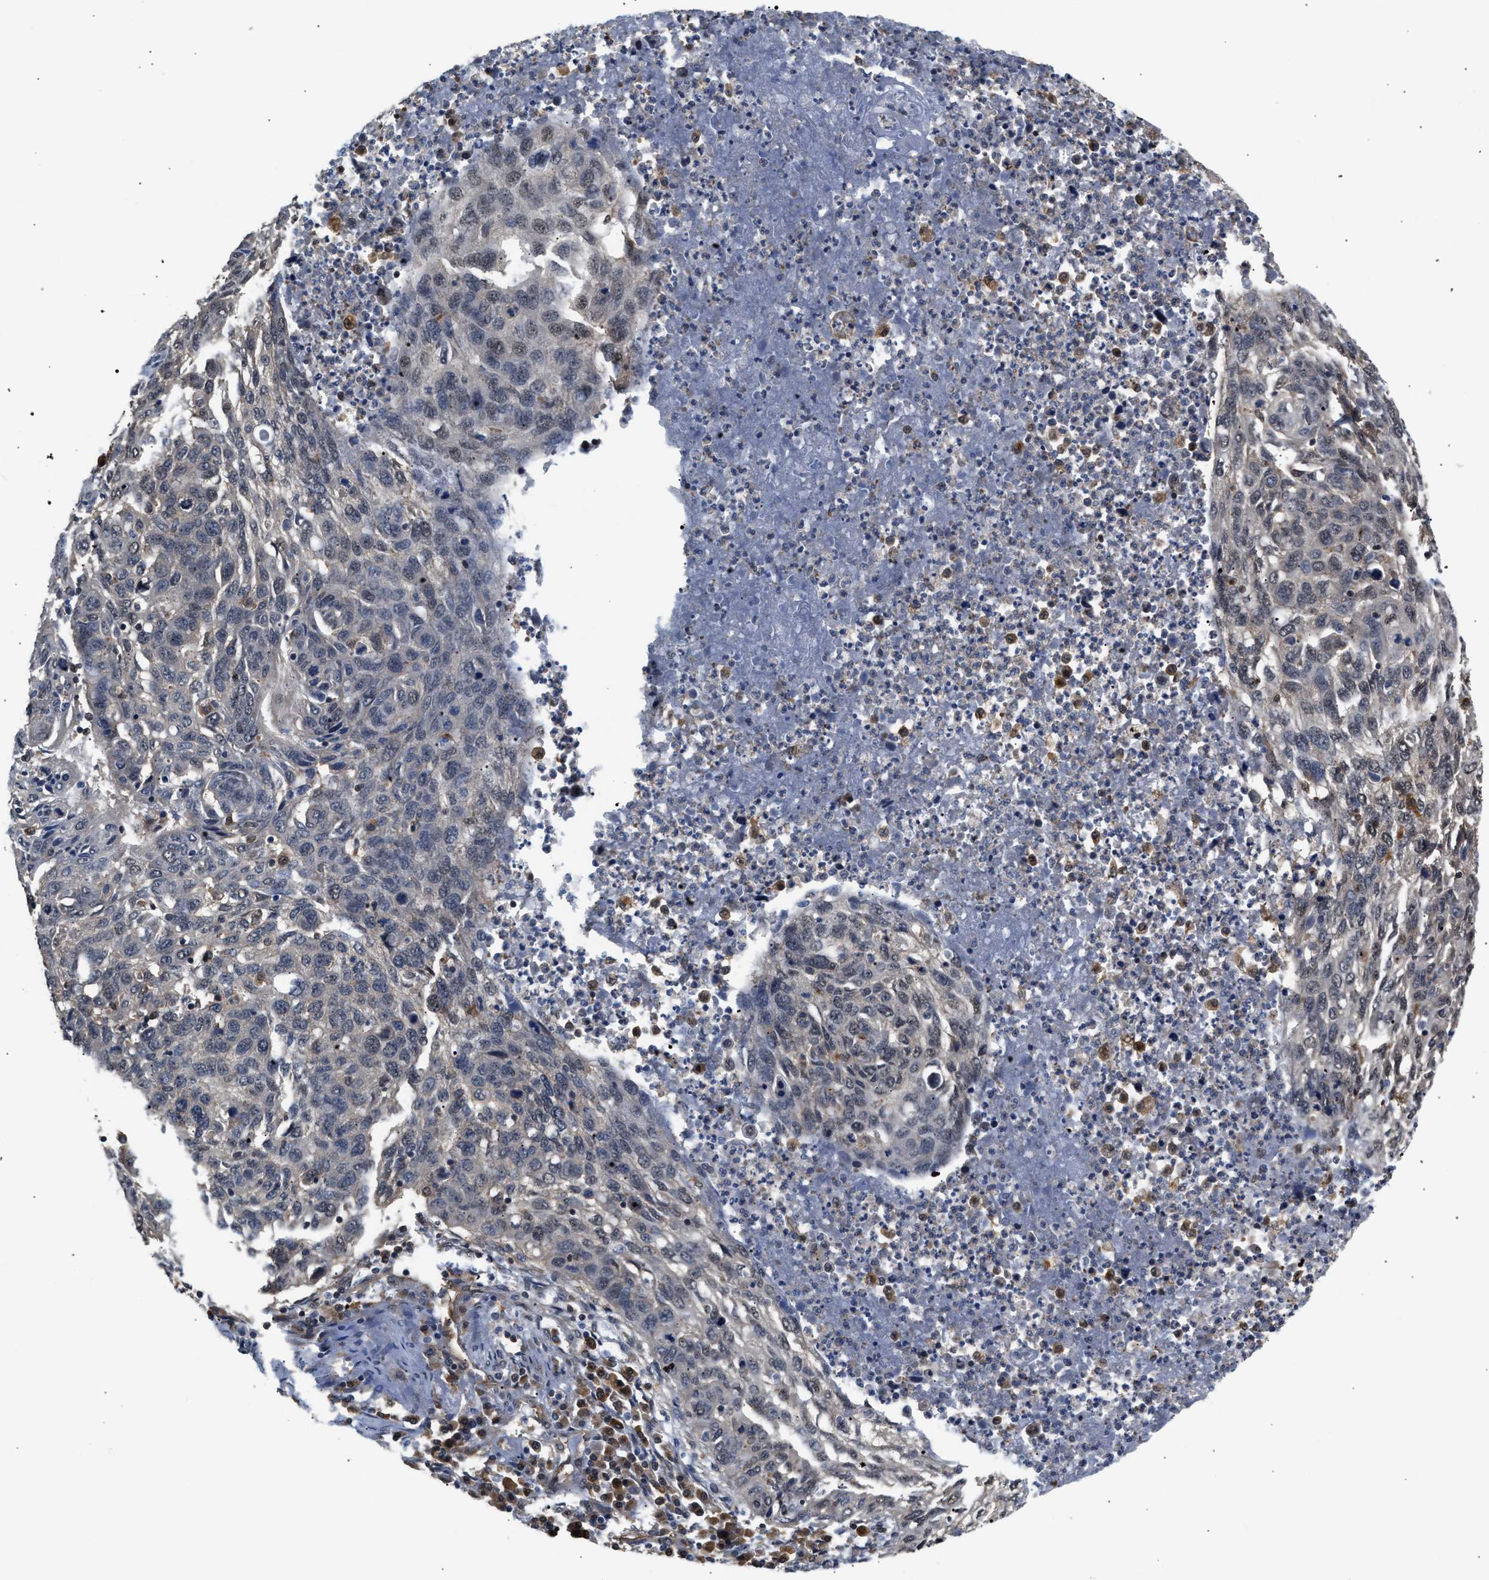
{"staining": {"intensity": "negative", "quantity": "none", "location": "none"}, "tissue": "lung cancer", "cell_type": "Tumor cells", "image_type": "cancer", "snomed": [{"axis": "morphology", "description": "Squamous cell carcinoma, NOS"}, {"axis": "topography", "description": "Lung"}], "caption": "A histopathology image of human lung cancer (squamous cell carcinoma) is negative for staining in tumor cells.", "gene": "SCAI", "patient": {"sex": "female", "age": 63}}